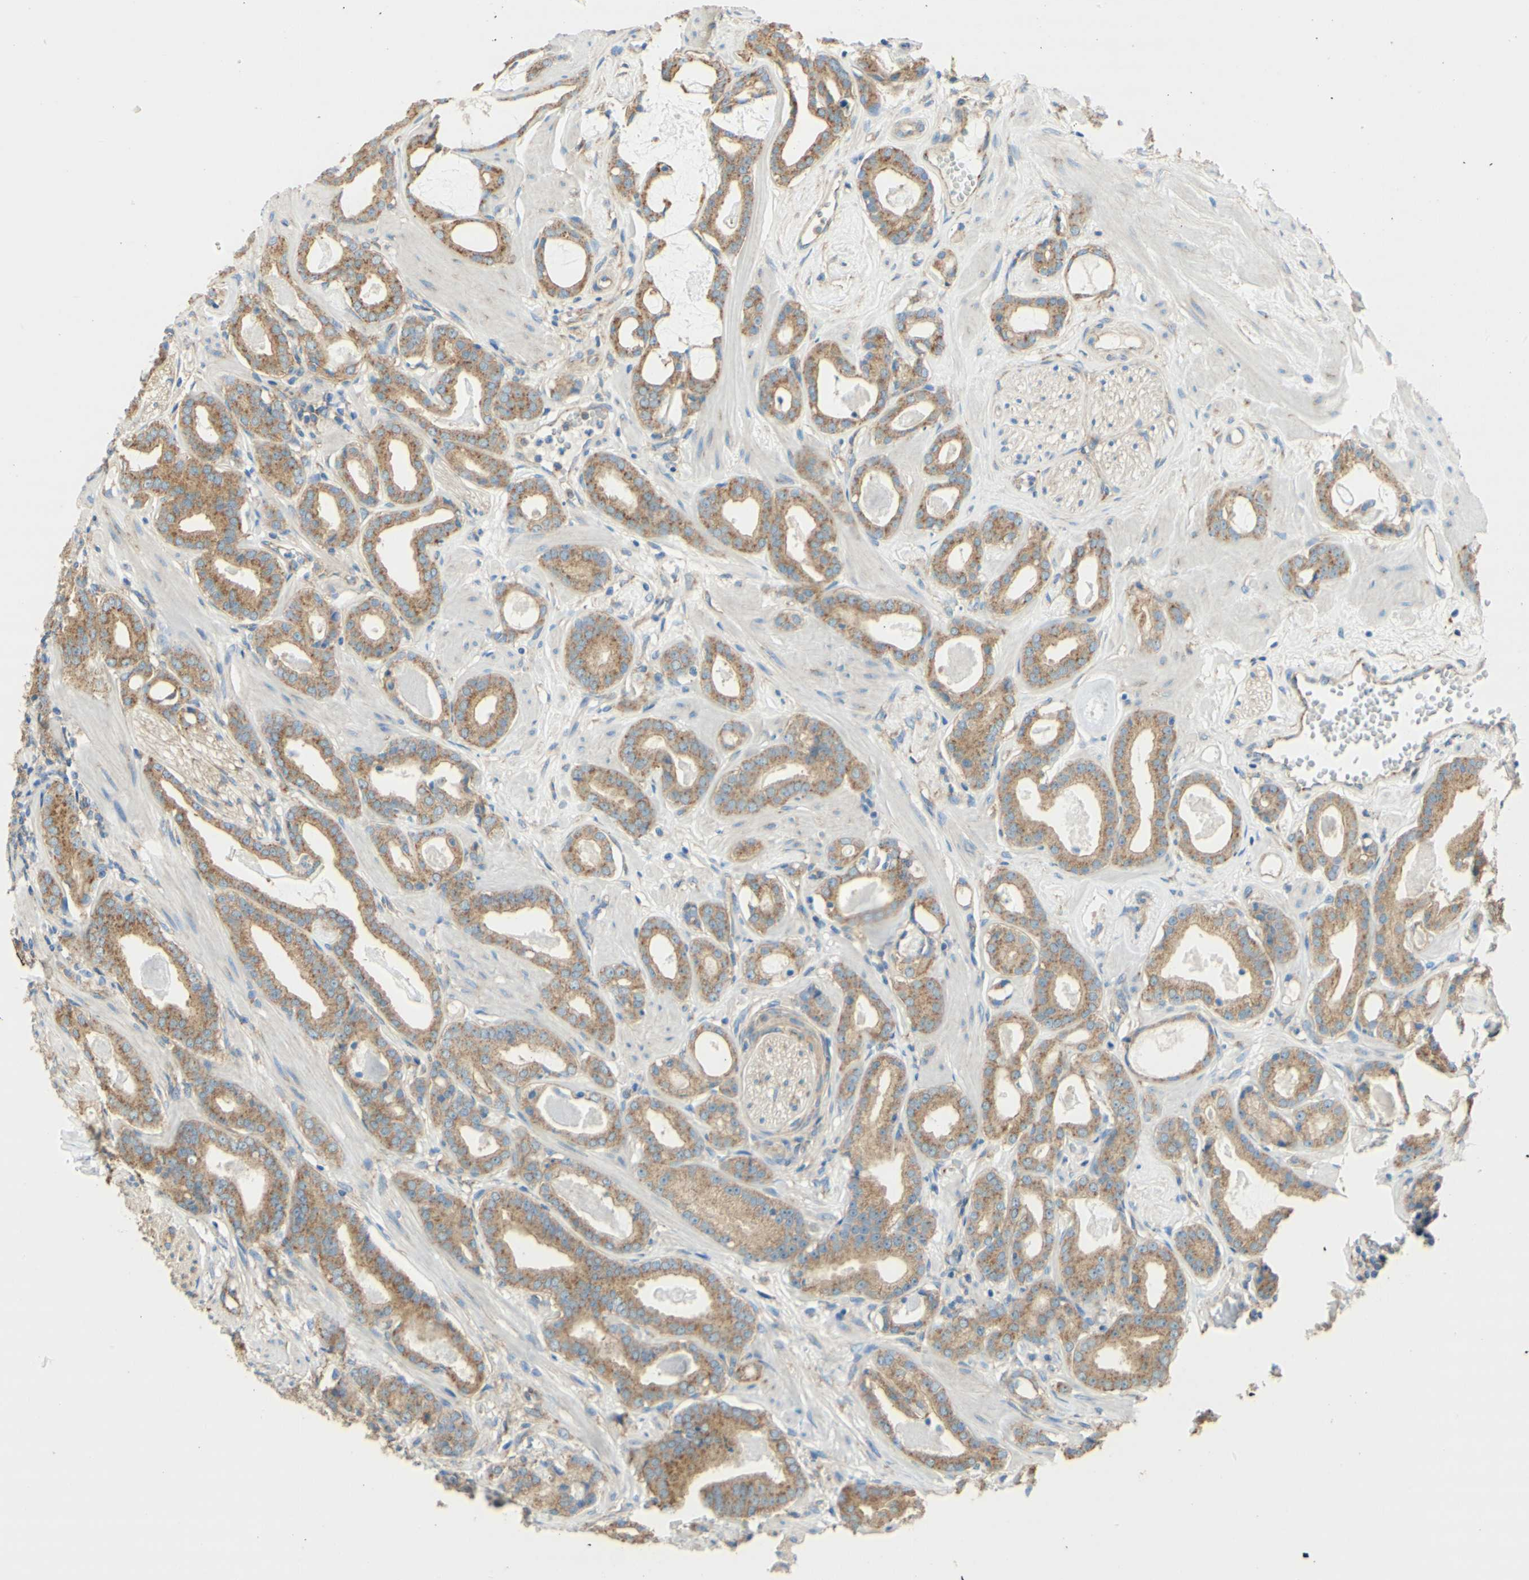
{"staining": {"intensity": "moderate", "quantity": ">75%", "location": "cytoplasmic/membranous"}, "tissue": "prostate cancer", "cell_type": "Tumor cells", "image_type": "cancer", "snomed": [{"axis": "morphology", "description": "Adenocarcinoma, Low grade"}, {"axis": "topography", "description": "Prostate"}], "caption": "Moderate cytoplasmic/membranous expression is appreciated in approximately >75% of tumor cells in prostate cancer (adenocarcinoma (low-grade)). Nuclei are stained in blue.", "gene": "CLTC", "patient": {"sex": "male", "age": 53}}